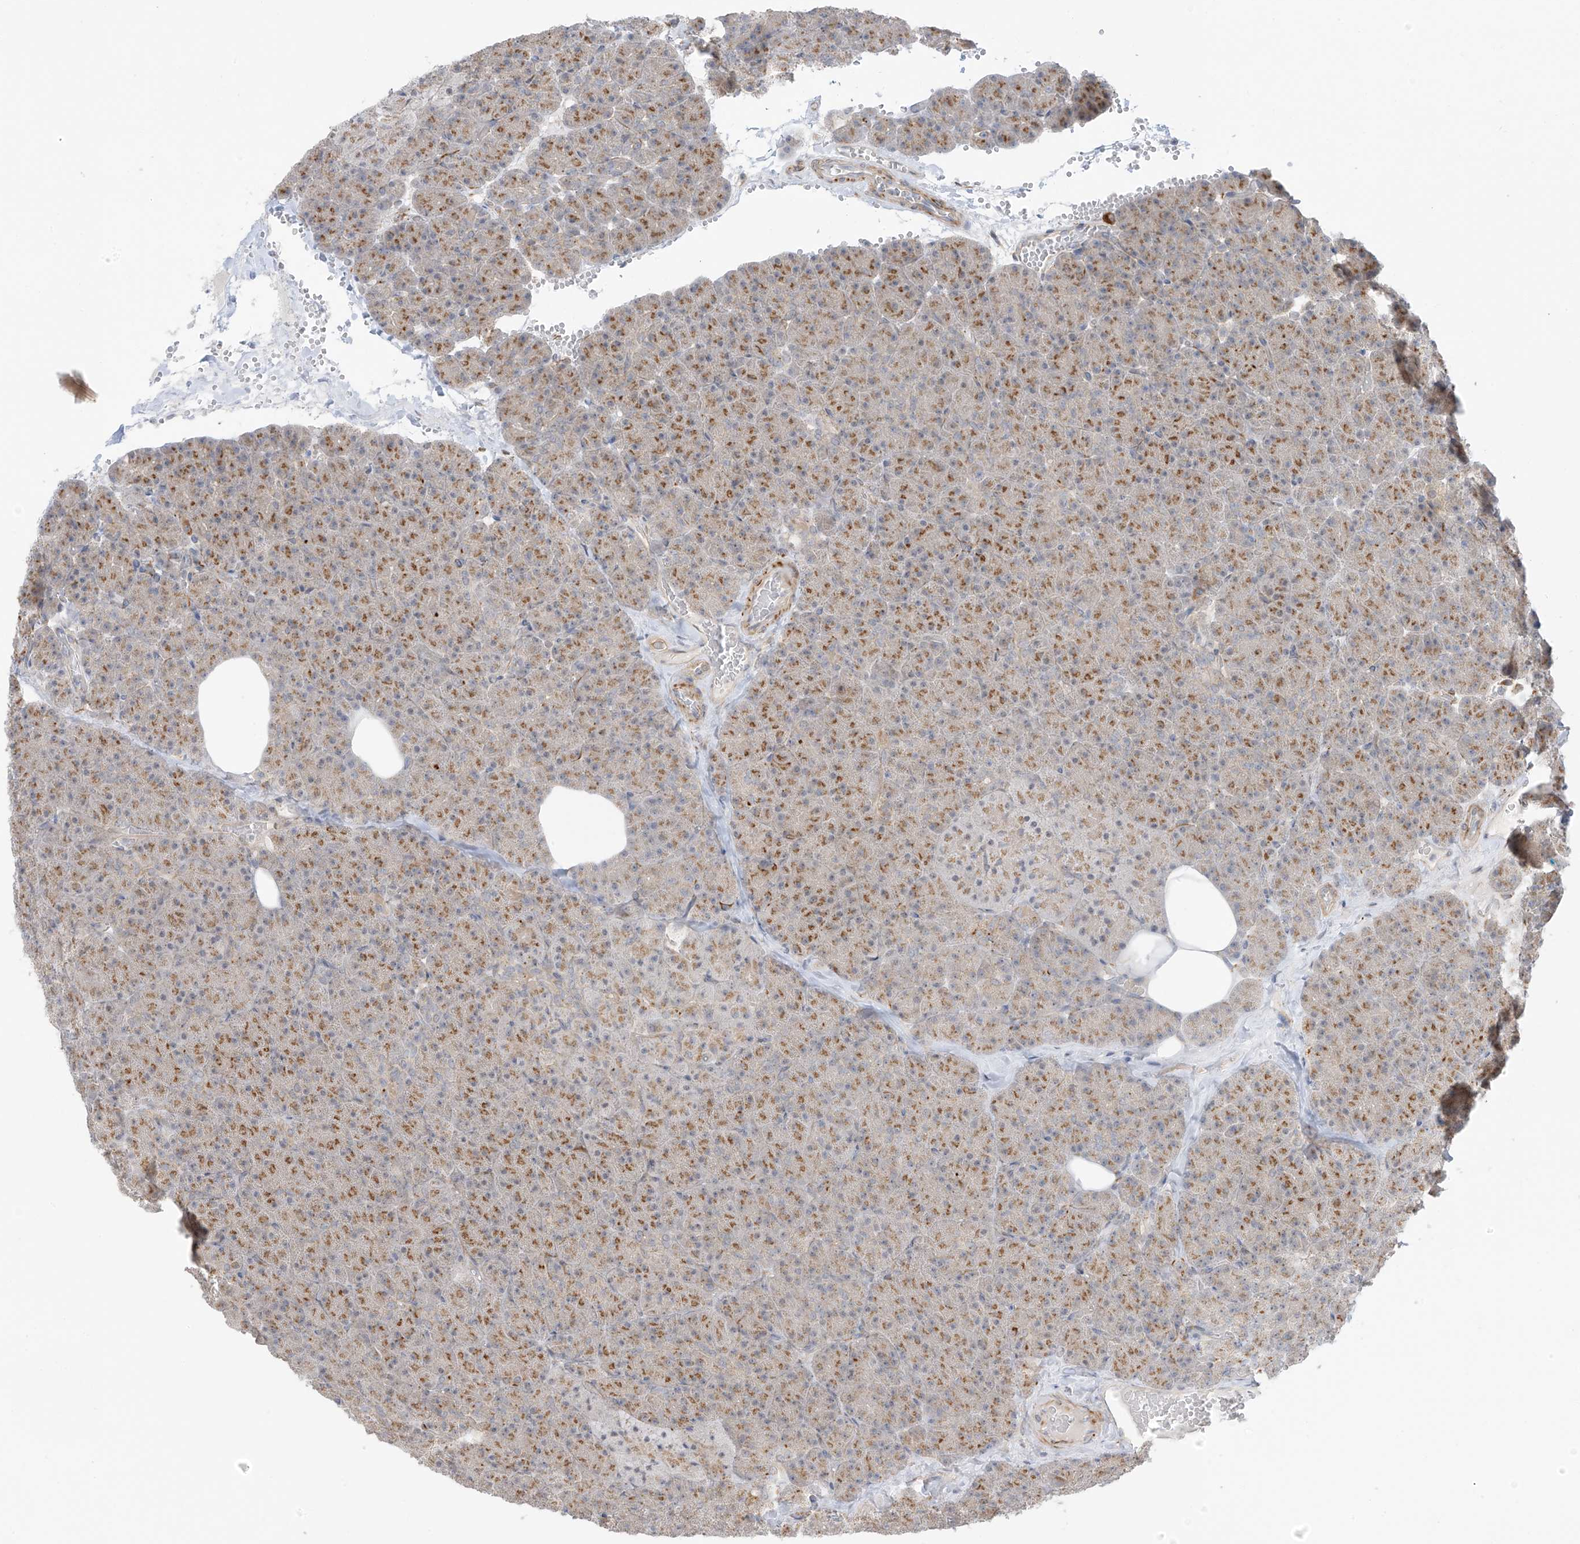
{"staining": {"intensity": "moderate", "quantity": ">75%", "location": "cytoplasmic/membranous"}, "tissue": "pancreas", "cell_type": "Exocrine glandular cells", "image_type": "normal", "snomed": [{"axis": "morphology", "description": "Normal tissue, NOS"}, {"axis": "morphology", "description": "Carcinoid, malignant, NOS"}, {"axis": "topography", "description": "Pancreas"}], "caption": "The micrograph demonstrates staining of normal pancreas, revealing moderate cytoplasmic/membranous protein expression (brown color) within exocrine glandular cells. Using DAB (3,3'-diaminobenzidine) (brown) and hematoxylin (blue) stains, captured at high magnification using brightfield microscopy.", "gene": "HS6ST2", "patient": {"sex": "female", "age": 35}}